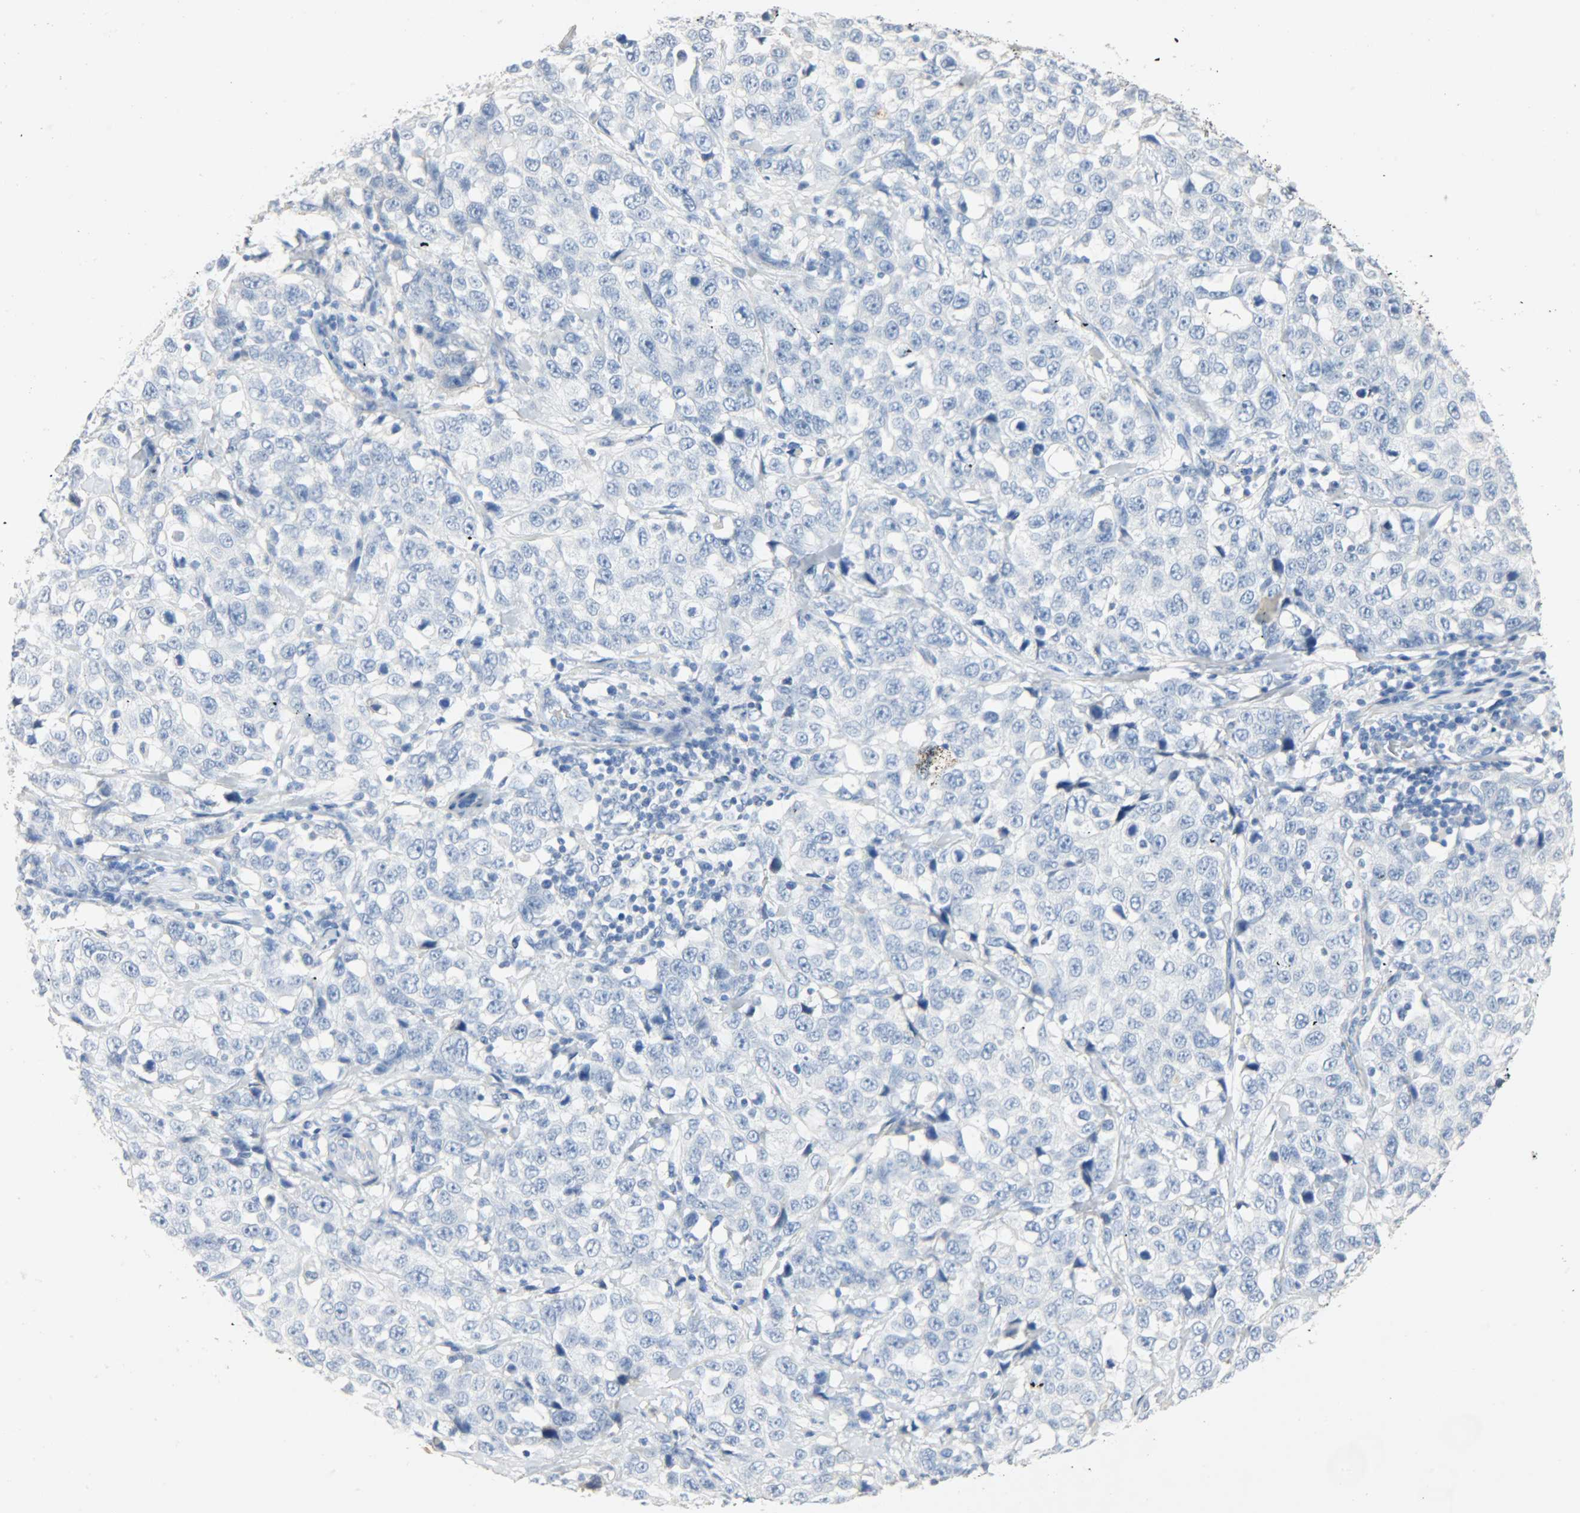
{"staining": {"intensity": "negative", "quantity": "none", "location": "none"}, "tissue": "stomach cancer", "cell_type": "Tumor cells", "image_type": "cancer", "snomed": [{"axis": "morphology", "description": "Normal tissue, NOS"}, {"axis": "morphology", "description": "Adenocarcinoma, NOS"}, {"axis": "topography", "description": "Stomach"}], "caption": "Immunohistochemistry histopathology image of human stomach cancer stained for a protein (brown), which displays no staining in tumor cells.", "gene": "CRP", "patient": {"sex": "male", "age": 48}}